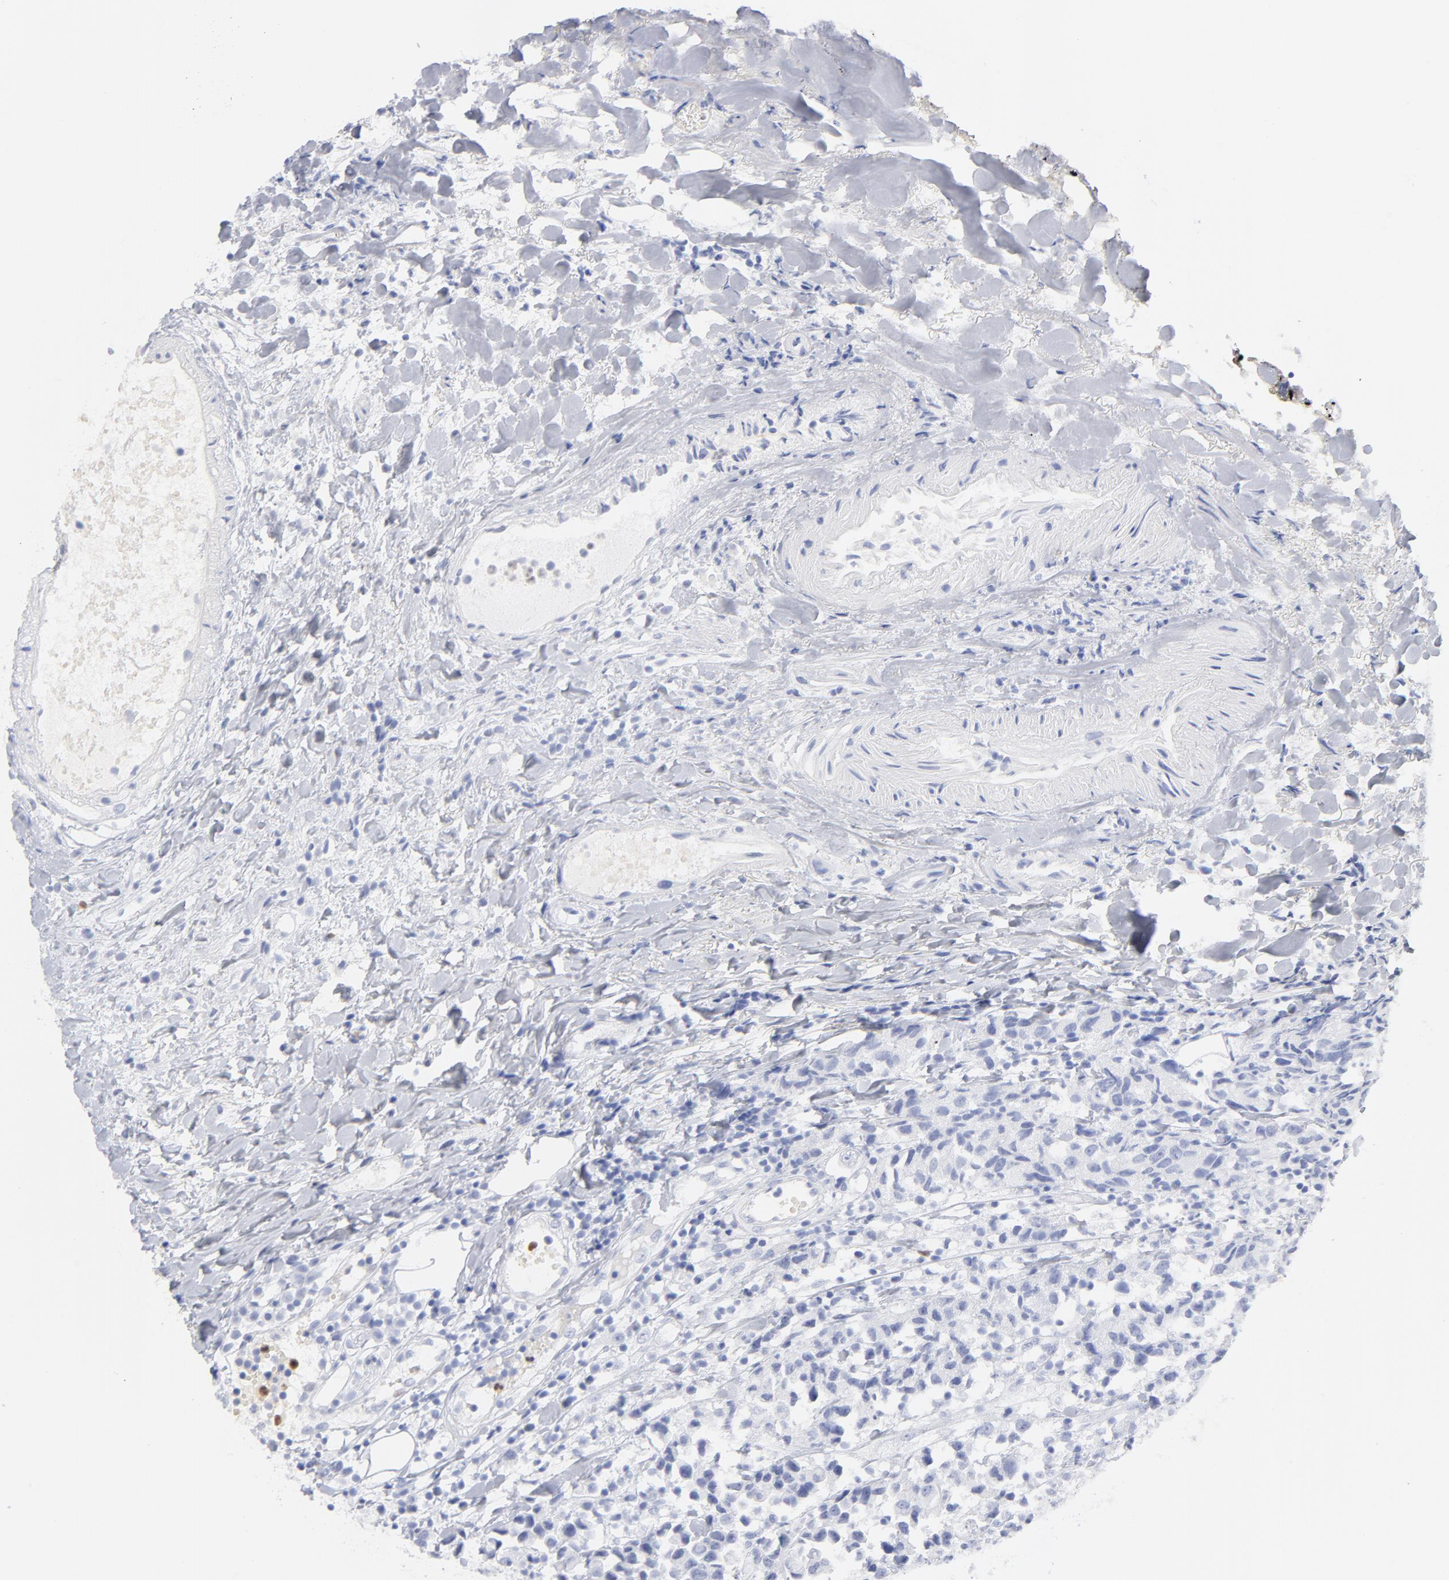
{"staining": {"intensity": "negative", "quantity": "none", "location": "none"}, "tissue": "urothelial cancer", "cell_type": "Tumor cells", "image_type": "cancer", "snomed": [{"axis": "morphology", "description": "Urothelial carcinoma, High grade"}, {"axis": "topography", "description": "Urinary bladder"}], "caption": "IHC micrograph of human urothelial carcinoma (high-grade) stained for a protein (brown), which shows no positivity in tumor cells.", "gene": "ARG1", "patient": {"sex": "female", "age": 75}}